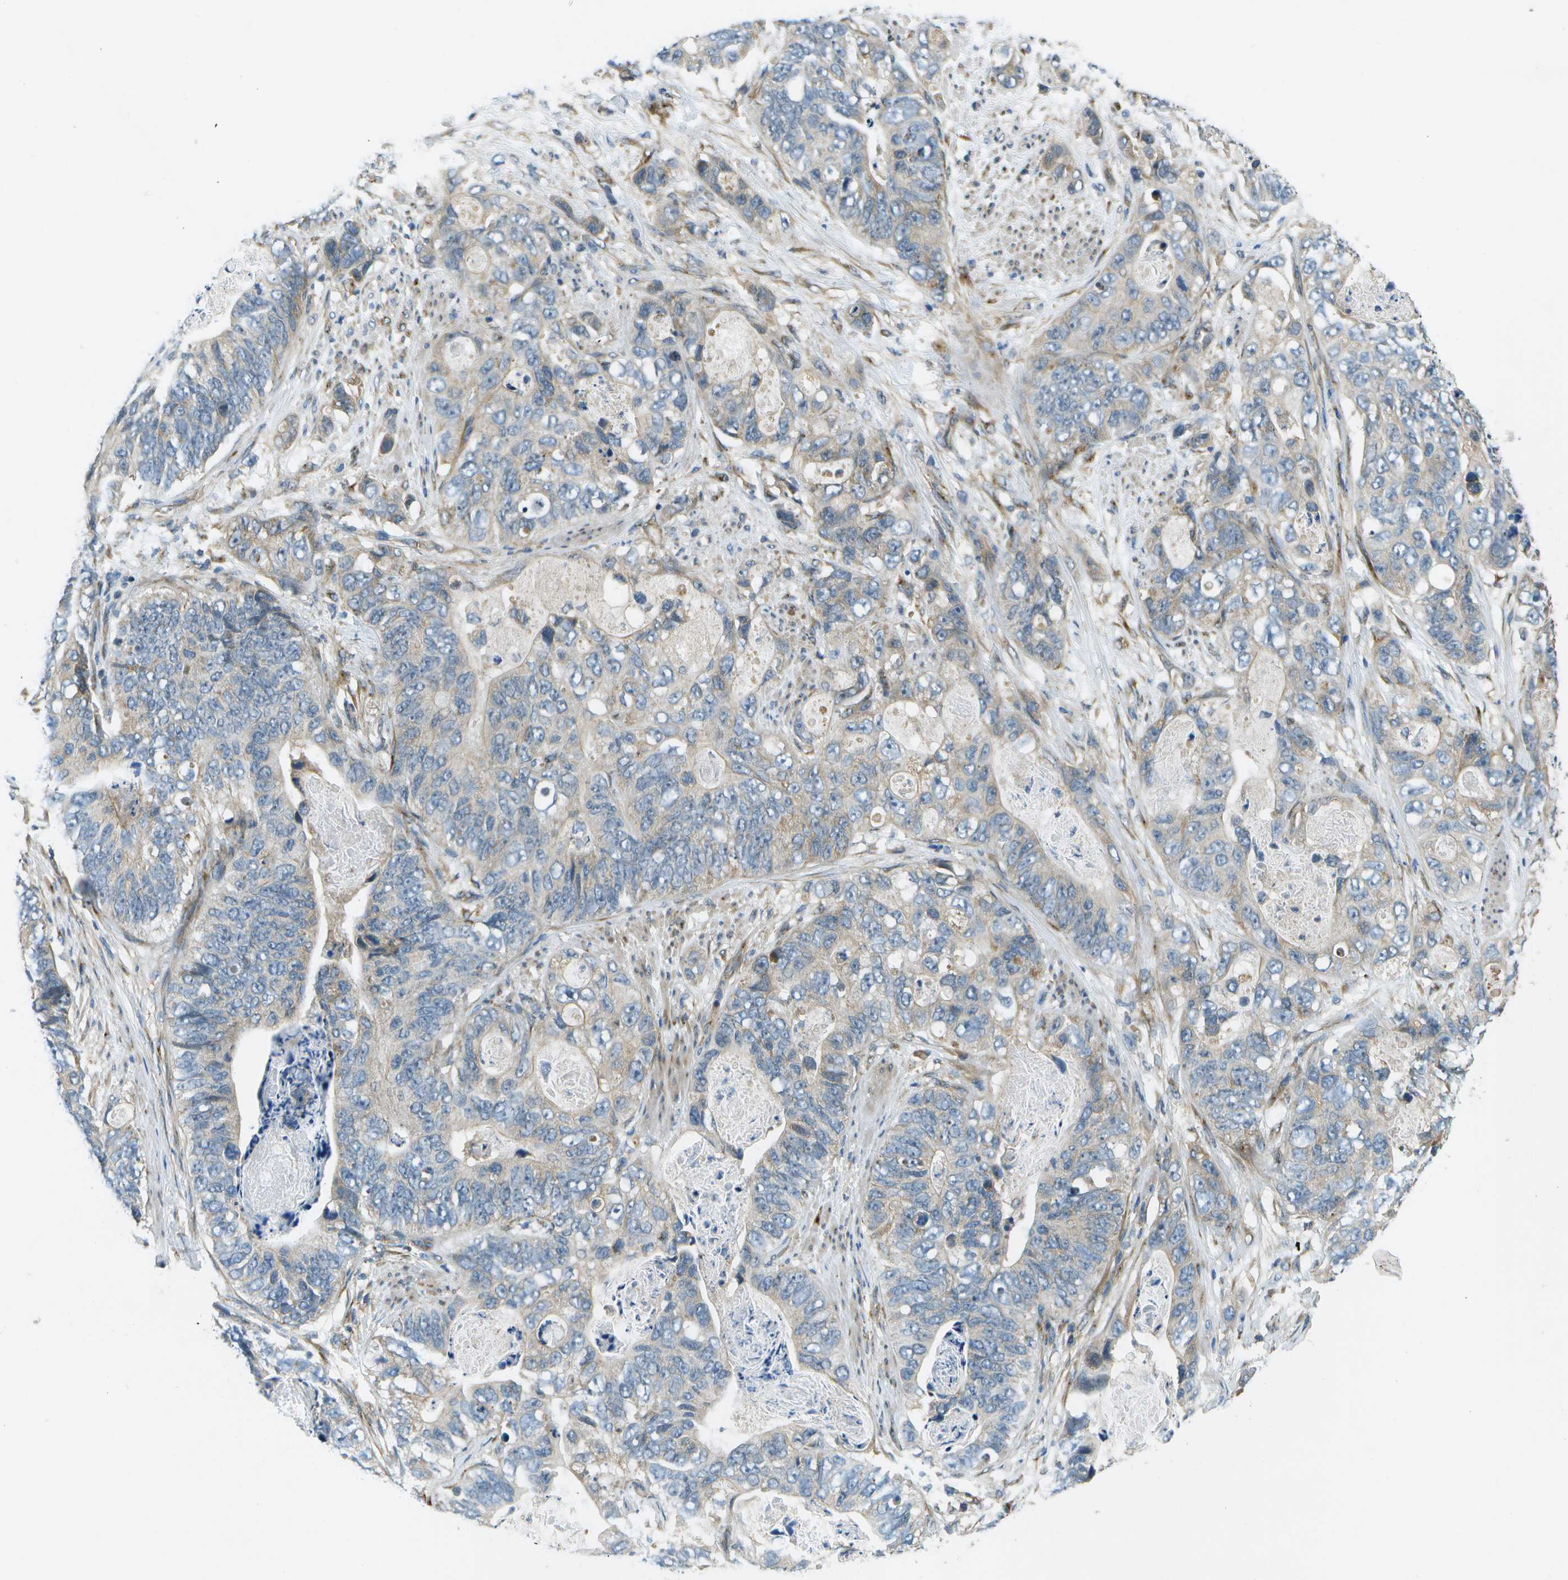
{"staining": {"intensity": "weak", "quantity": "<25%", "location": "cytoplasmic/membranous"}, "tissue": "stomach cancer", "cell_type": "Tumor cells", "image_type": "cancer", "snomed": [{"axis": "morphology", "description": "Adenocarcinoma, NOS"}, {"axis": "topography", "description": "Stomach"}], "caption": "DAB (3,3'-diaminobenzidine) immunohistochemical staining of human stomach cancer demonstrates no significant positivity in tumor cells. The staining was performed using DAB to visualize the protein expression in brown, while the nuclei were stained in blue with hematoxylin (Magnification: 20x).", "gene": "CTIF", "patient": {"sex": "female", "age": 89}}